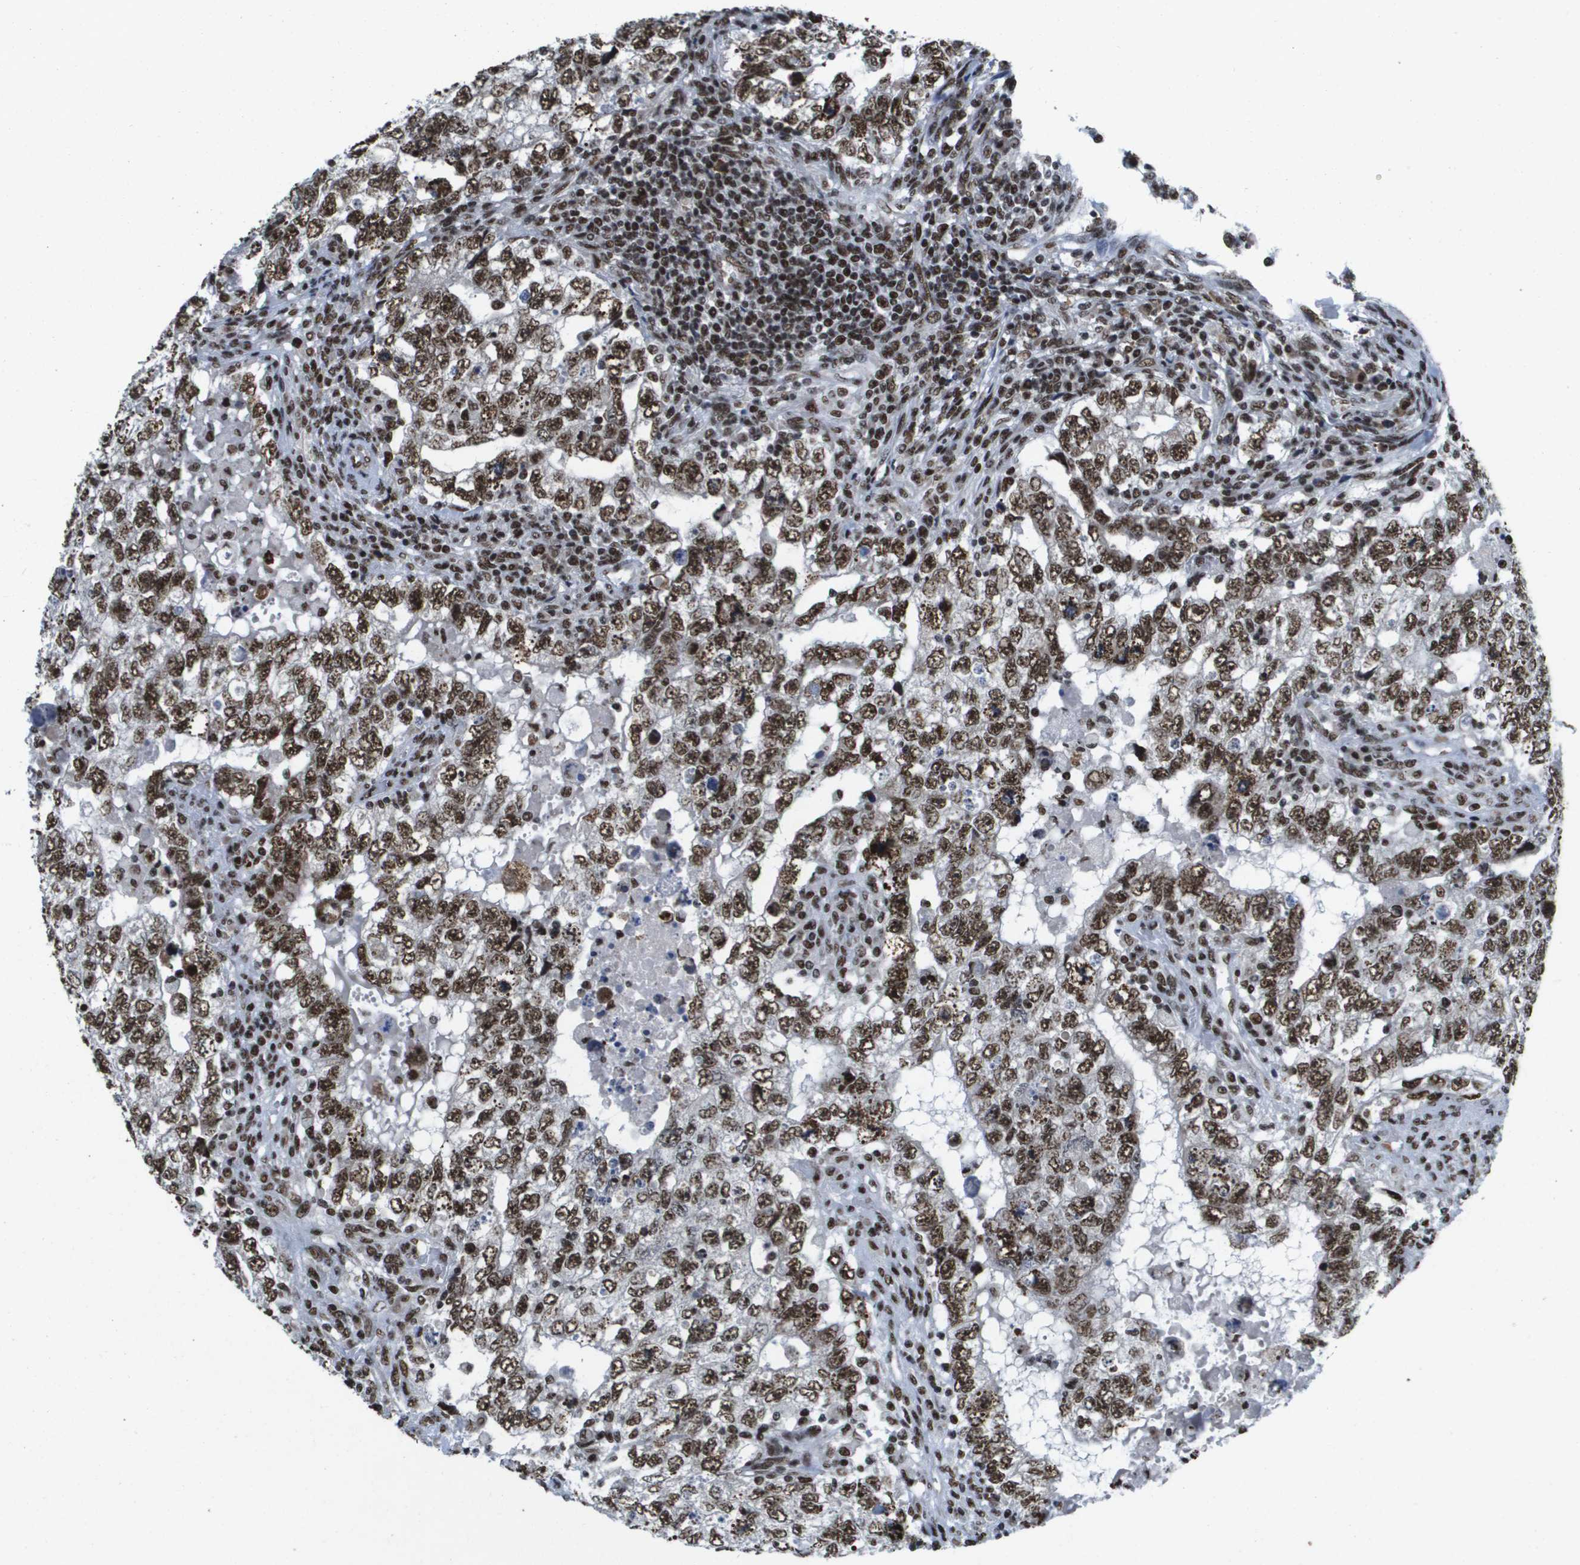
{"staining": {"intensity": "strong", "quantity": ">75%", "location": "nuclear"}, "tissue": "testis cancer", "cell_type": "Tumor cells", "image_type": "cancer", "snomed": [{"axis": "morphology", "description": "Carcinoma, Embryonal, NOS"}, {"axis": "topography", "description": "Testis"}], "caption": "Protein expression analysis of testis embryonal carcinoma reveals strong nuclear staining in approximately >75% of tumor cells.", "gene": "NSRP1", "patient": {"sex": "male", "age": 36}}